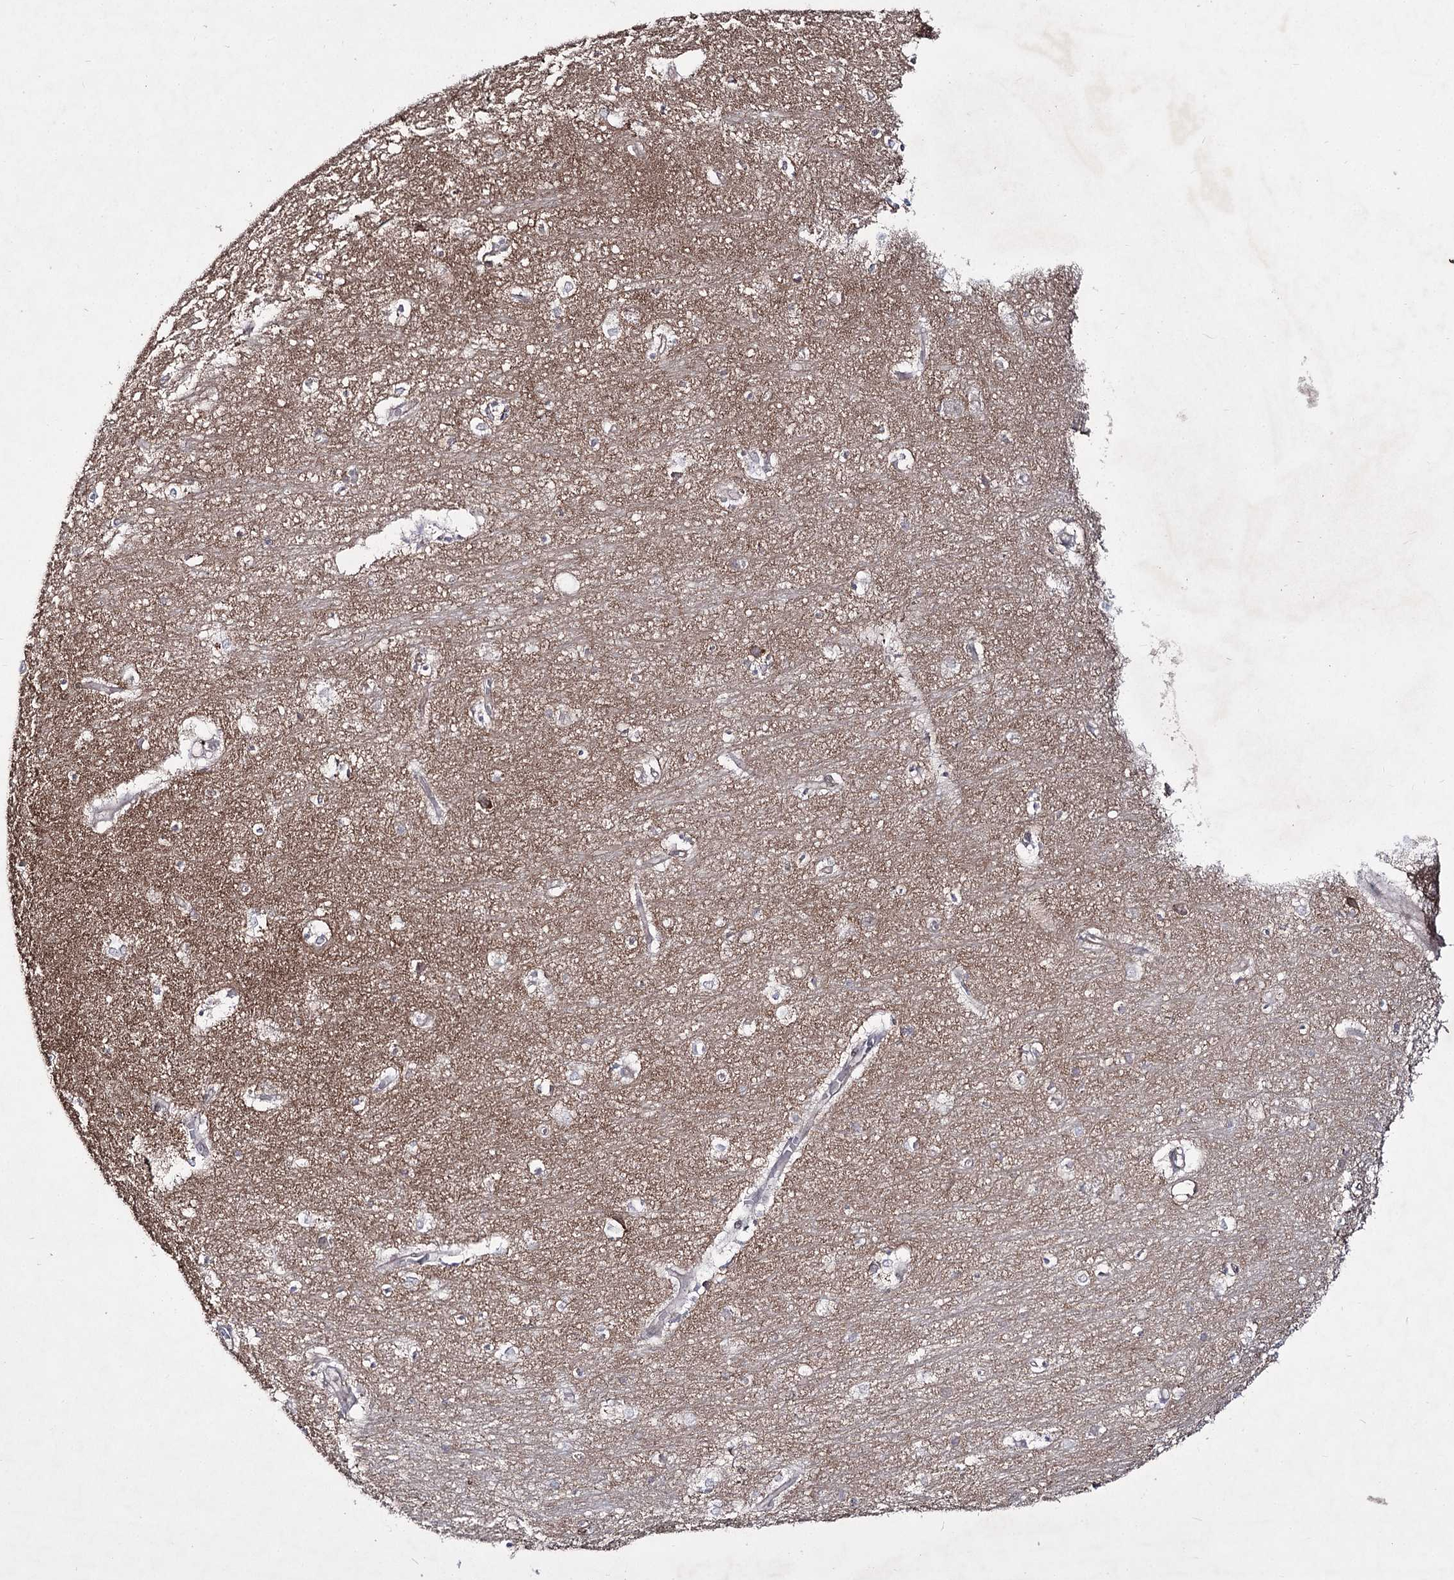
{"staining": {"intensity": "negative", "quantity": "none", "location": "none"}, "tissue": "hippocampus", "cell_type": "Glial cells", "image_type": "normal", "snomed": [{"axis": "morphology", "description": "Normal tissue, NOS"}, {"axis": "topography", "description": "Hippocampus"}], "caption": "DAB immunohistochemical staining of normal human hippocampus shows no significant expression in glial cells. The staining is performed using DAB (3,3'-diaminobenzidine) brown chromogen with nuclei counter-stained in using hematoxylin.", "gene": "HOXC11", "patient": {"sex": "female", "age": 64}}